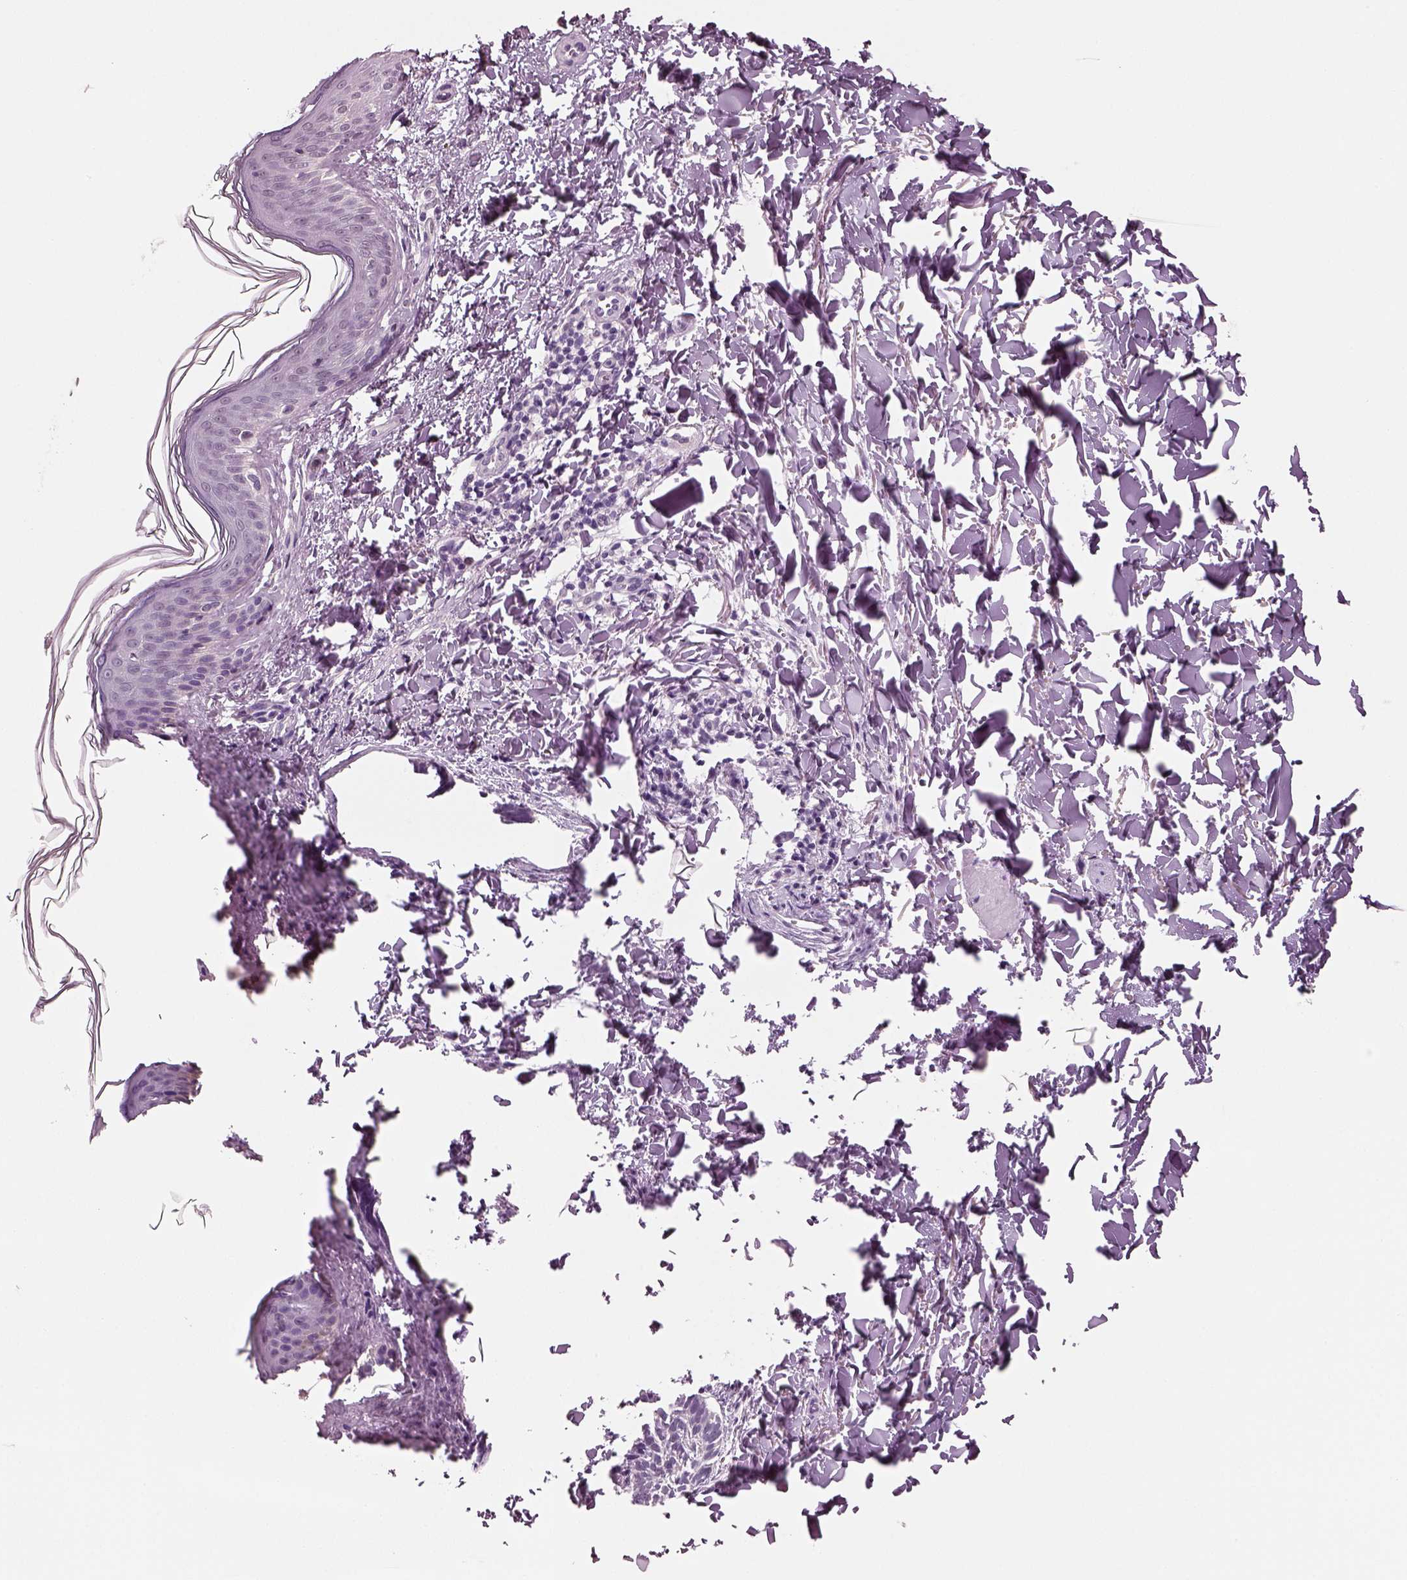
{"staining": {"intensity": "negative", "quantity": "none", "location": "none"}, "tissue": "skin cancer", "cell_type": "Tumor cells", "image_type": "cancer", "snomed": [{"axis": "morphology", "description": "Normal tissue, NOS"}, {"axis": "morphology", "description": "Basal cell carcinoma"}, {"axis": "topography", "description": "Skin"}], "caption": "This is a micrograph of IHC staining of basal cell carcinoma (skin), which shows no positivity in tumor cells. (Immunohistochemistry (ihc), brightfield microscopy, high magnification).", "gene": "ELSPBP1", "patient": {"sex": "male", "age": 46}}